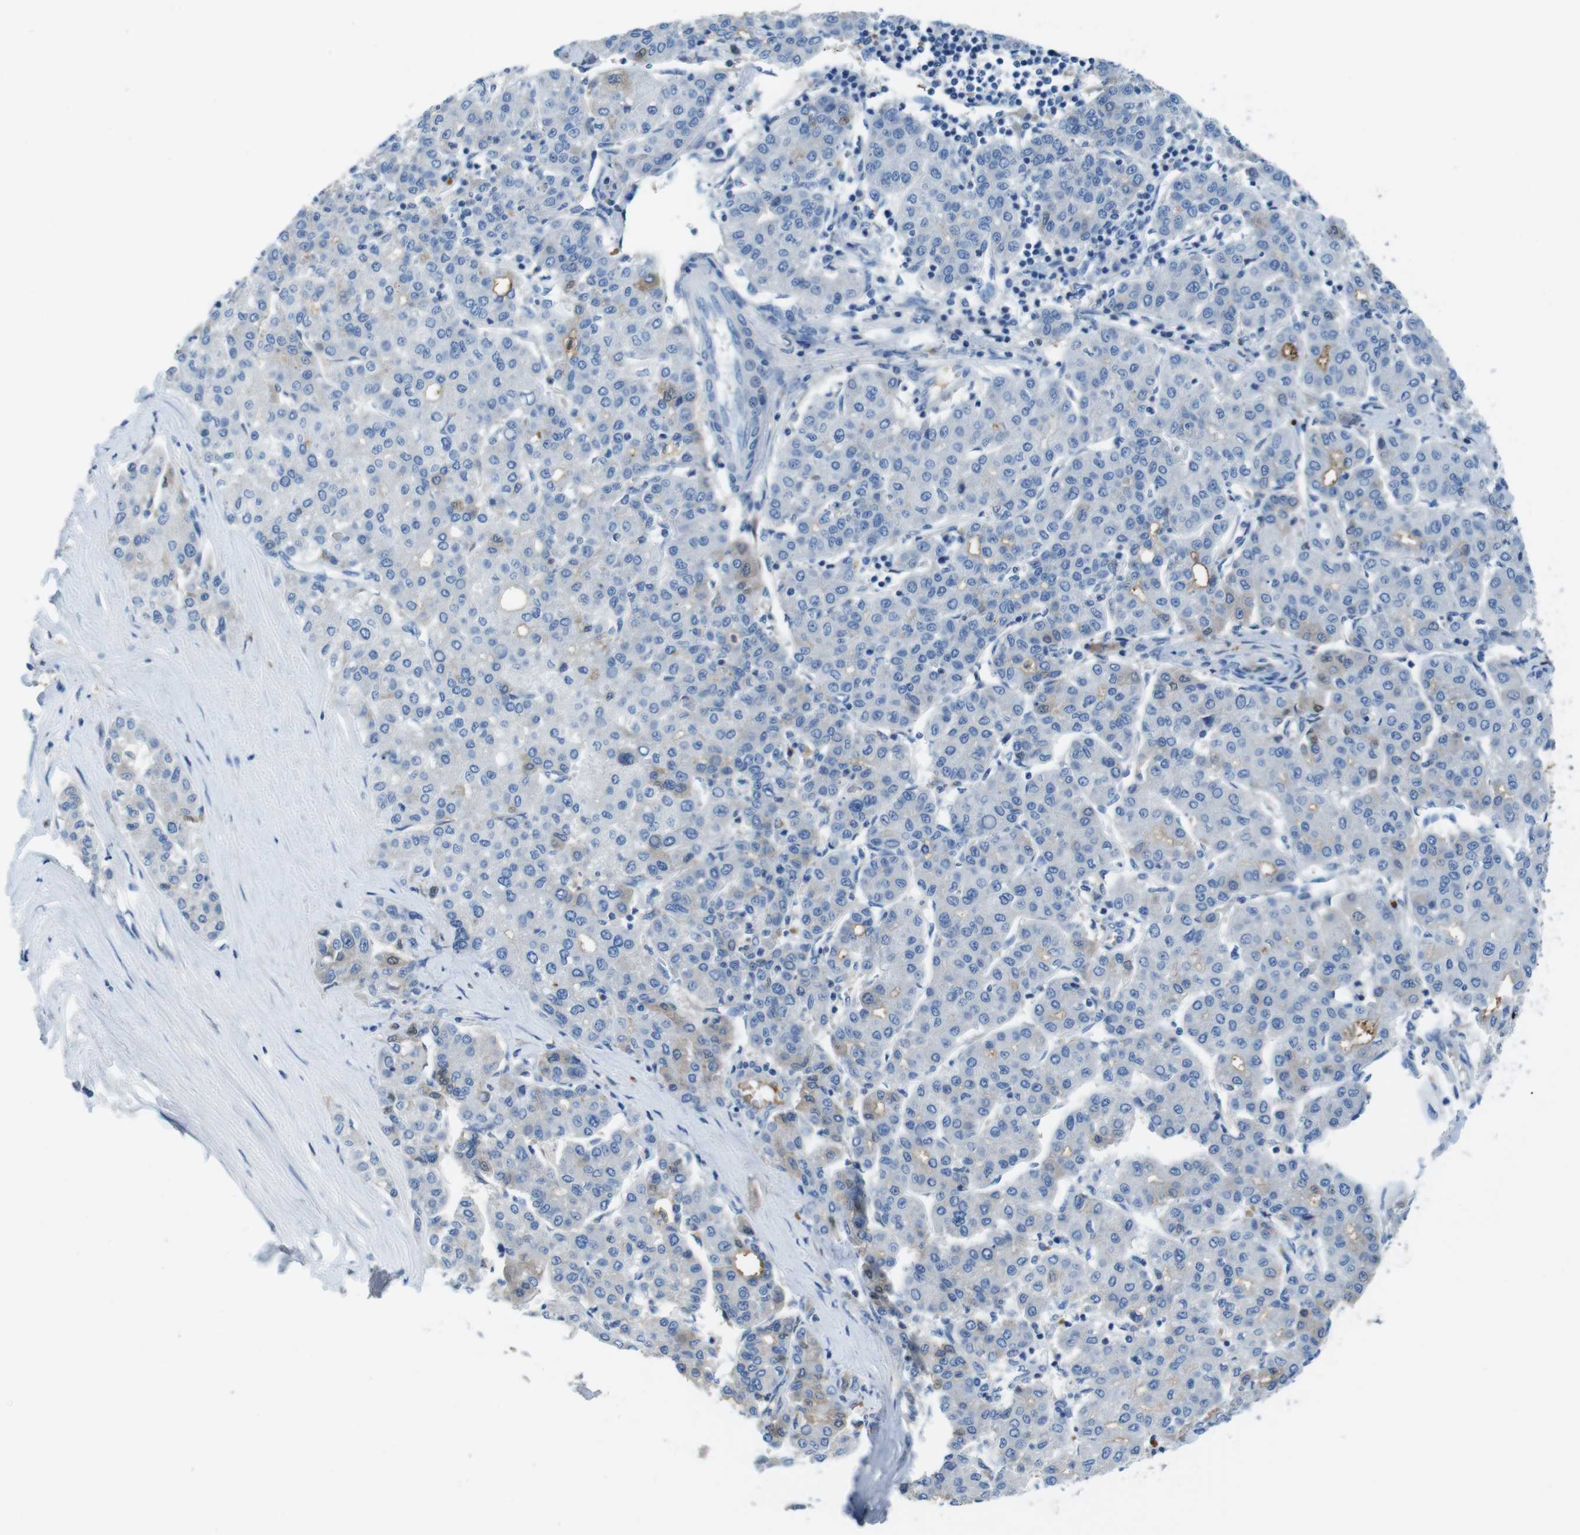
{"staining": {"intensity": "weak", "quantity": "<25%", "location": "cytoplasmic/membranous"}, "tissue": "liver cancer", "cell_type": "Tumor cells", "image_type": "cancer", "snomed": [{"axis": "morphology", "description": "Carcinoma, Hepatocellular, NOS"}, {"axis": "topography", "description": "Liver"}], "caption": "An immunohistochemistry (IHC) micrograph of liver cancer is shown. There is no staining in tumor cells of liver cancer.", "gene": "TMPRSS15", "patient": {"sex": "male", "age": 65}}